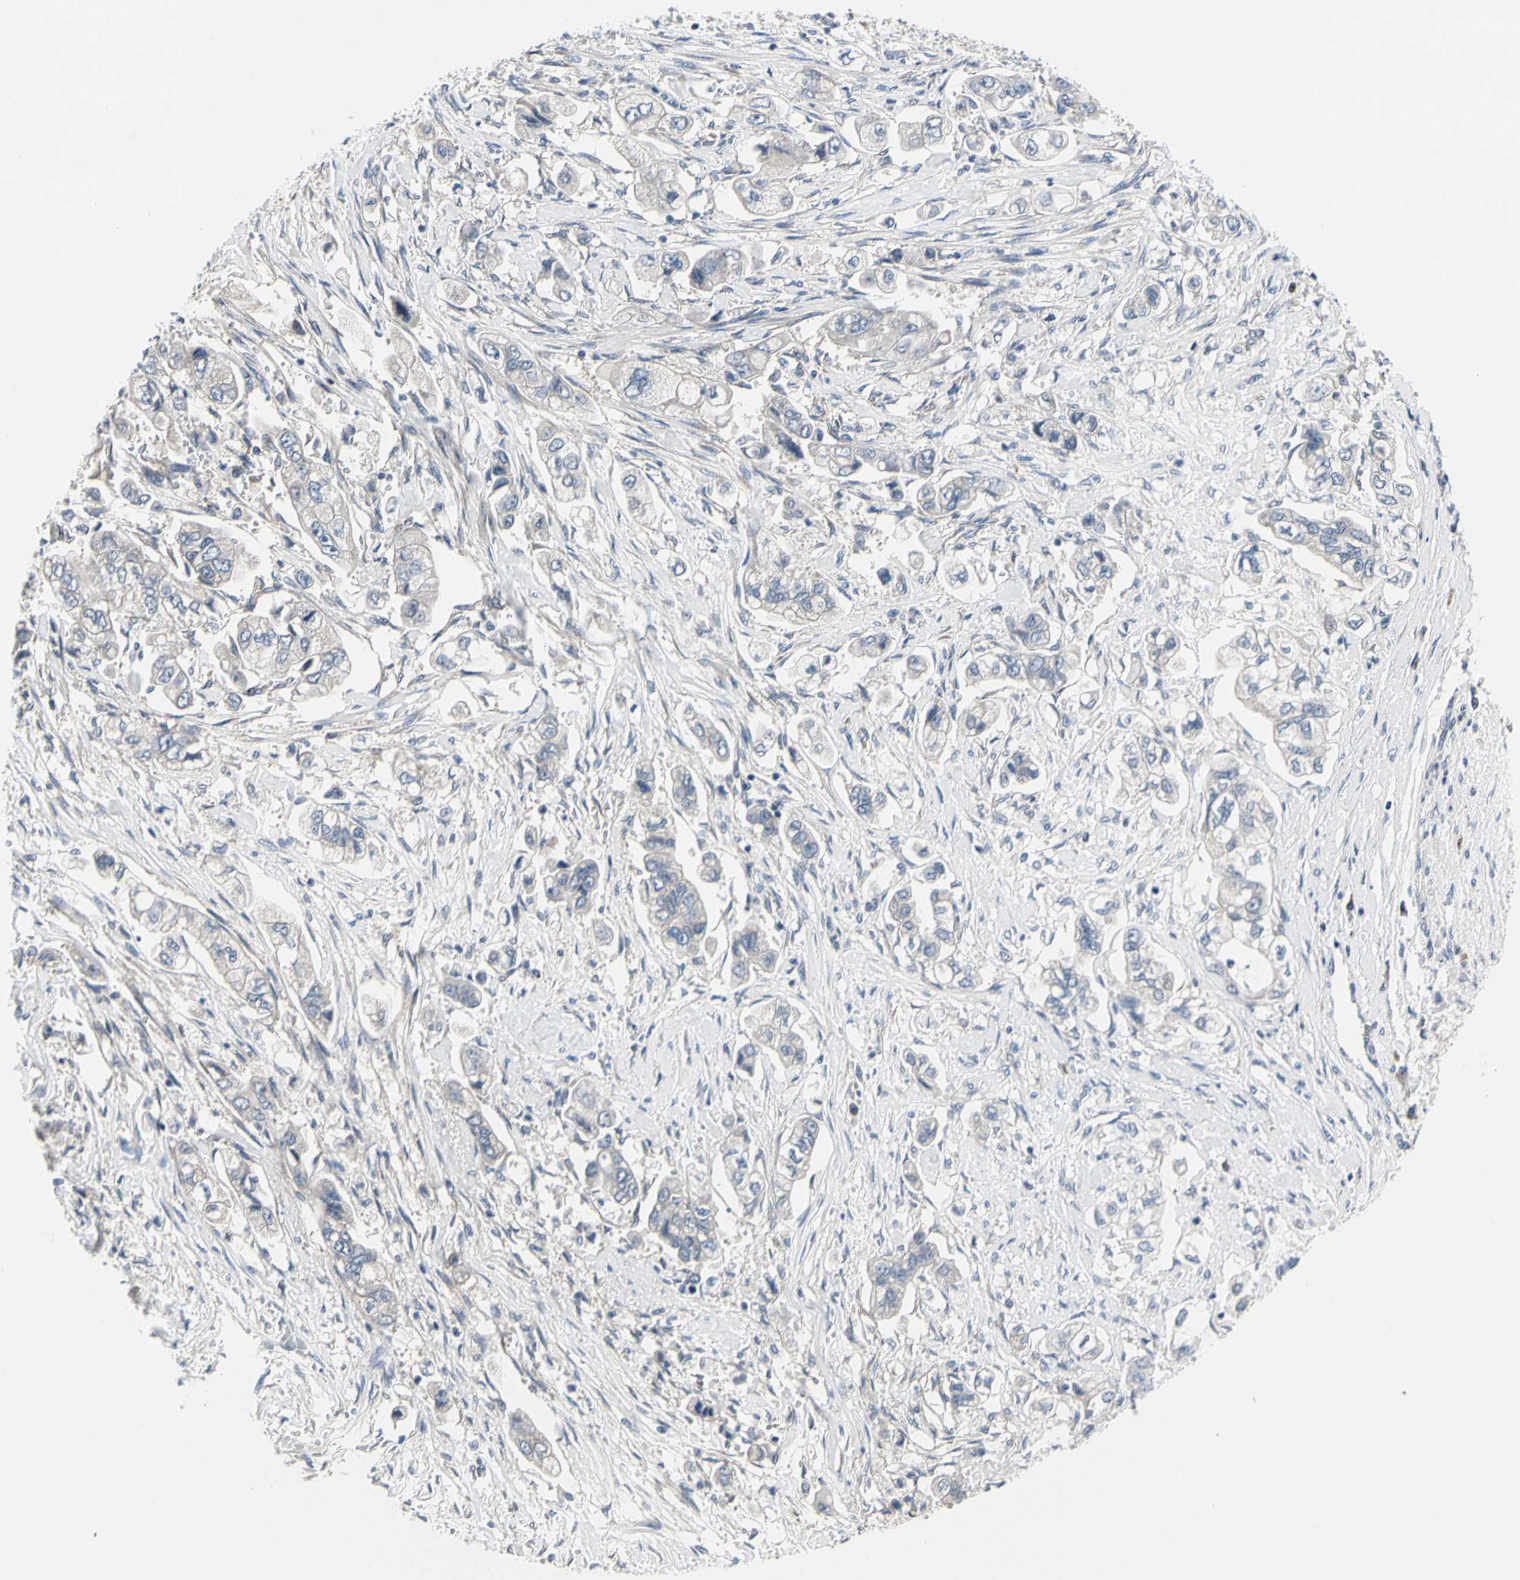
{"staining": {"intensity": "negative", "quantity": "none", "location": "none"}, "tissue": "stomach cancer", "cell_type": "Tumor cells", "image_type": "cancer", "snomed": [{"axis": "morphology", "description": "Adenocarcinoma, NOS"}, {"axis": "topography", "description": "Stomach"}], "caption": "DAB immunohistochemical staining of stomach adenocarcinoma reveals no significant staining in tumor cells.", "gene": "PRKAR2B", "patient": {"sex": "male", "age": 62}}